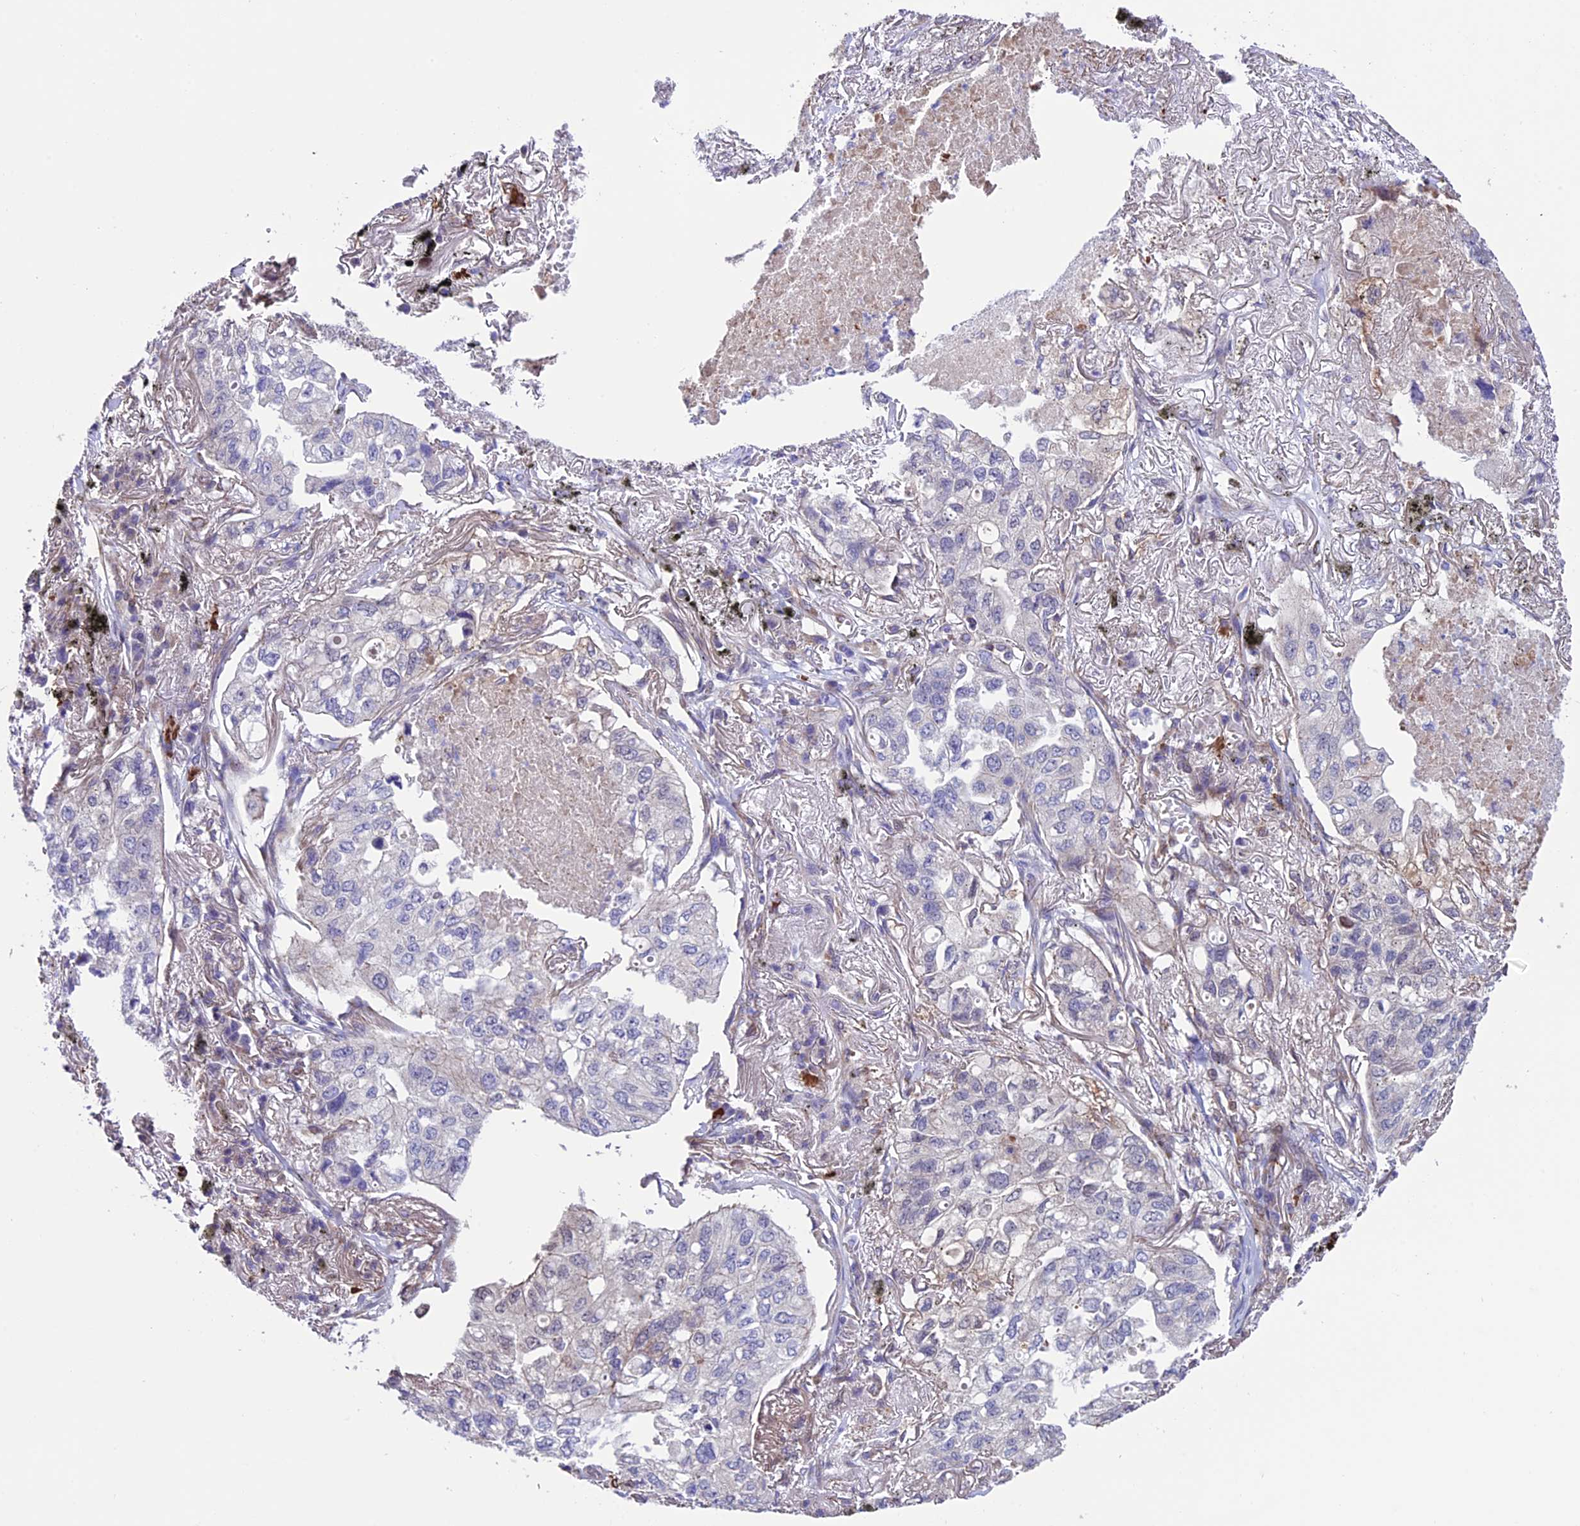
{"staining": {"intensity": "negative", "quantity": "none", "location": "none"}, "tissue": "lung cancer", "cell_type": "Tumor cells", "image_type": "cancer", "snomed": [{"axis": "morphology", "description": "Adenocarcinoma, NOS"}, {"axis": "topography", "description": "Lung"}], "caption": "IHC of human adenocarcinoma (lung) demonstrates no staining in tumor cells.", "gene": "TMEM171", "patient": {"sex": "male", "age": 65}}